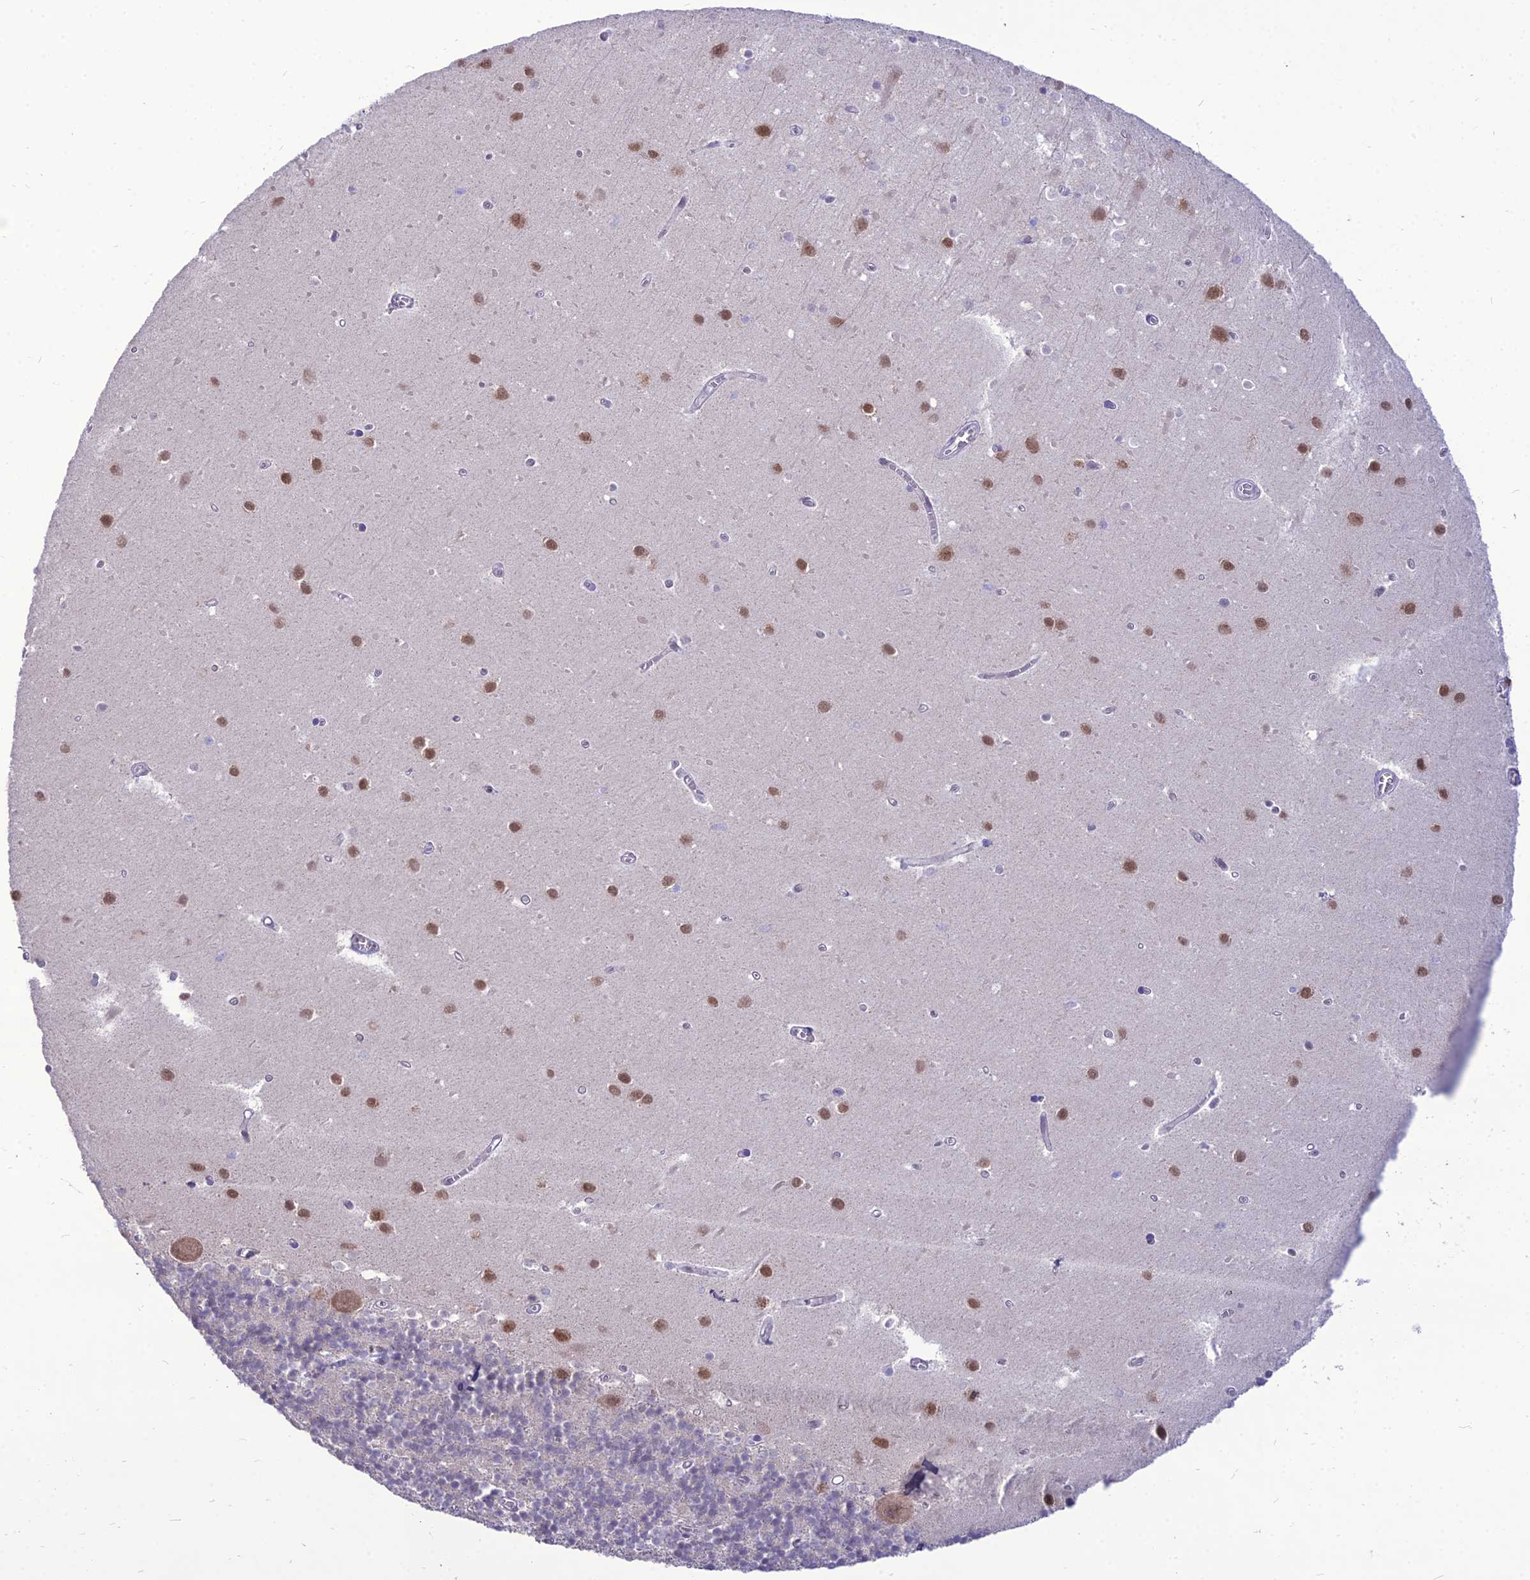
{"staining": {"intensity": "negative", "quantity": "none", "location": "none"}, "tissue": "cerebellum", "cell_type": "Cells in granular layer", "image_type": "normal", "snomed": [{"axis": "morphology", "description": "Normal tissue, NOS"}, {"axis": "topography", "description": "Cerebellum"}], "caption": "Immunohistochemistry (IHC) image of unremarkable human cerebellum stained for a protein (brown), which exhibits no staining in cells in granular layer.", "gene": "NOVA2", "patient": {"sex": "male", "age": 54}}